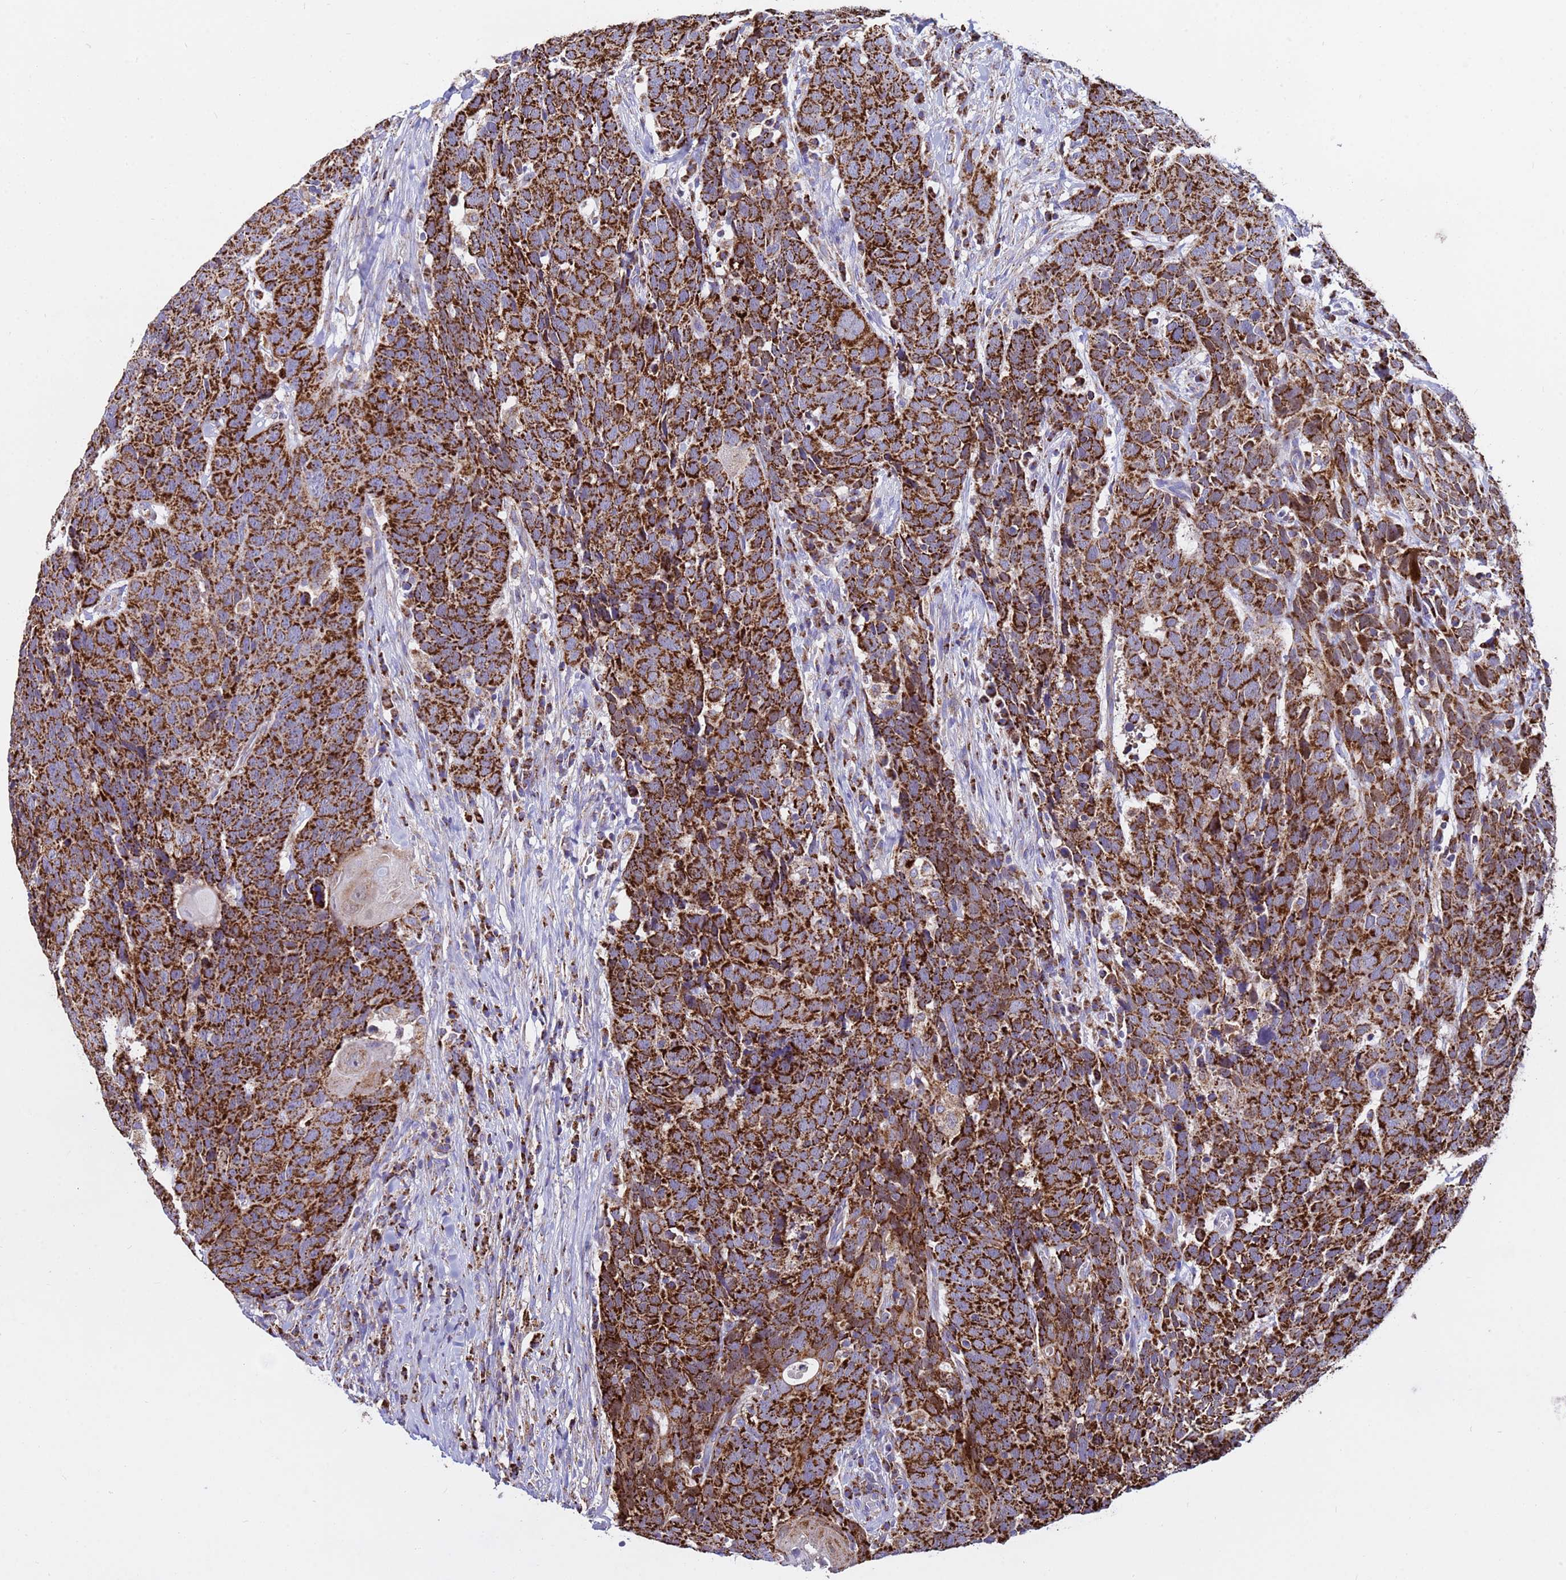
{"staining": {"intensity": "strong", "quantity": ">75%", "location": "cytoplasmic/membranous"}, "tissue": "head and neck cancer", "cell_type": "Tumor cells", "image_type": "cancer", "snomed": [{"axis": "morphology", "description": "Squamous cell carcinoma, NOS"}, {"axis": "topography", "description": "Head-Neck"}], "caption": "Head and neck squamous cell carcinoma tissue exhibits strong cytoplasmic/membranous expression in about >75% of tumor cells", "gene": "TUBGCP3", "patient": {"sex": "male", "age": 66}}